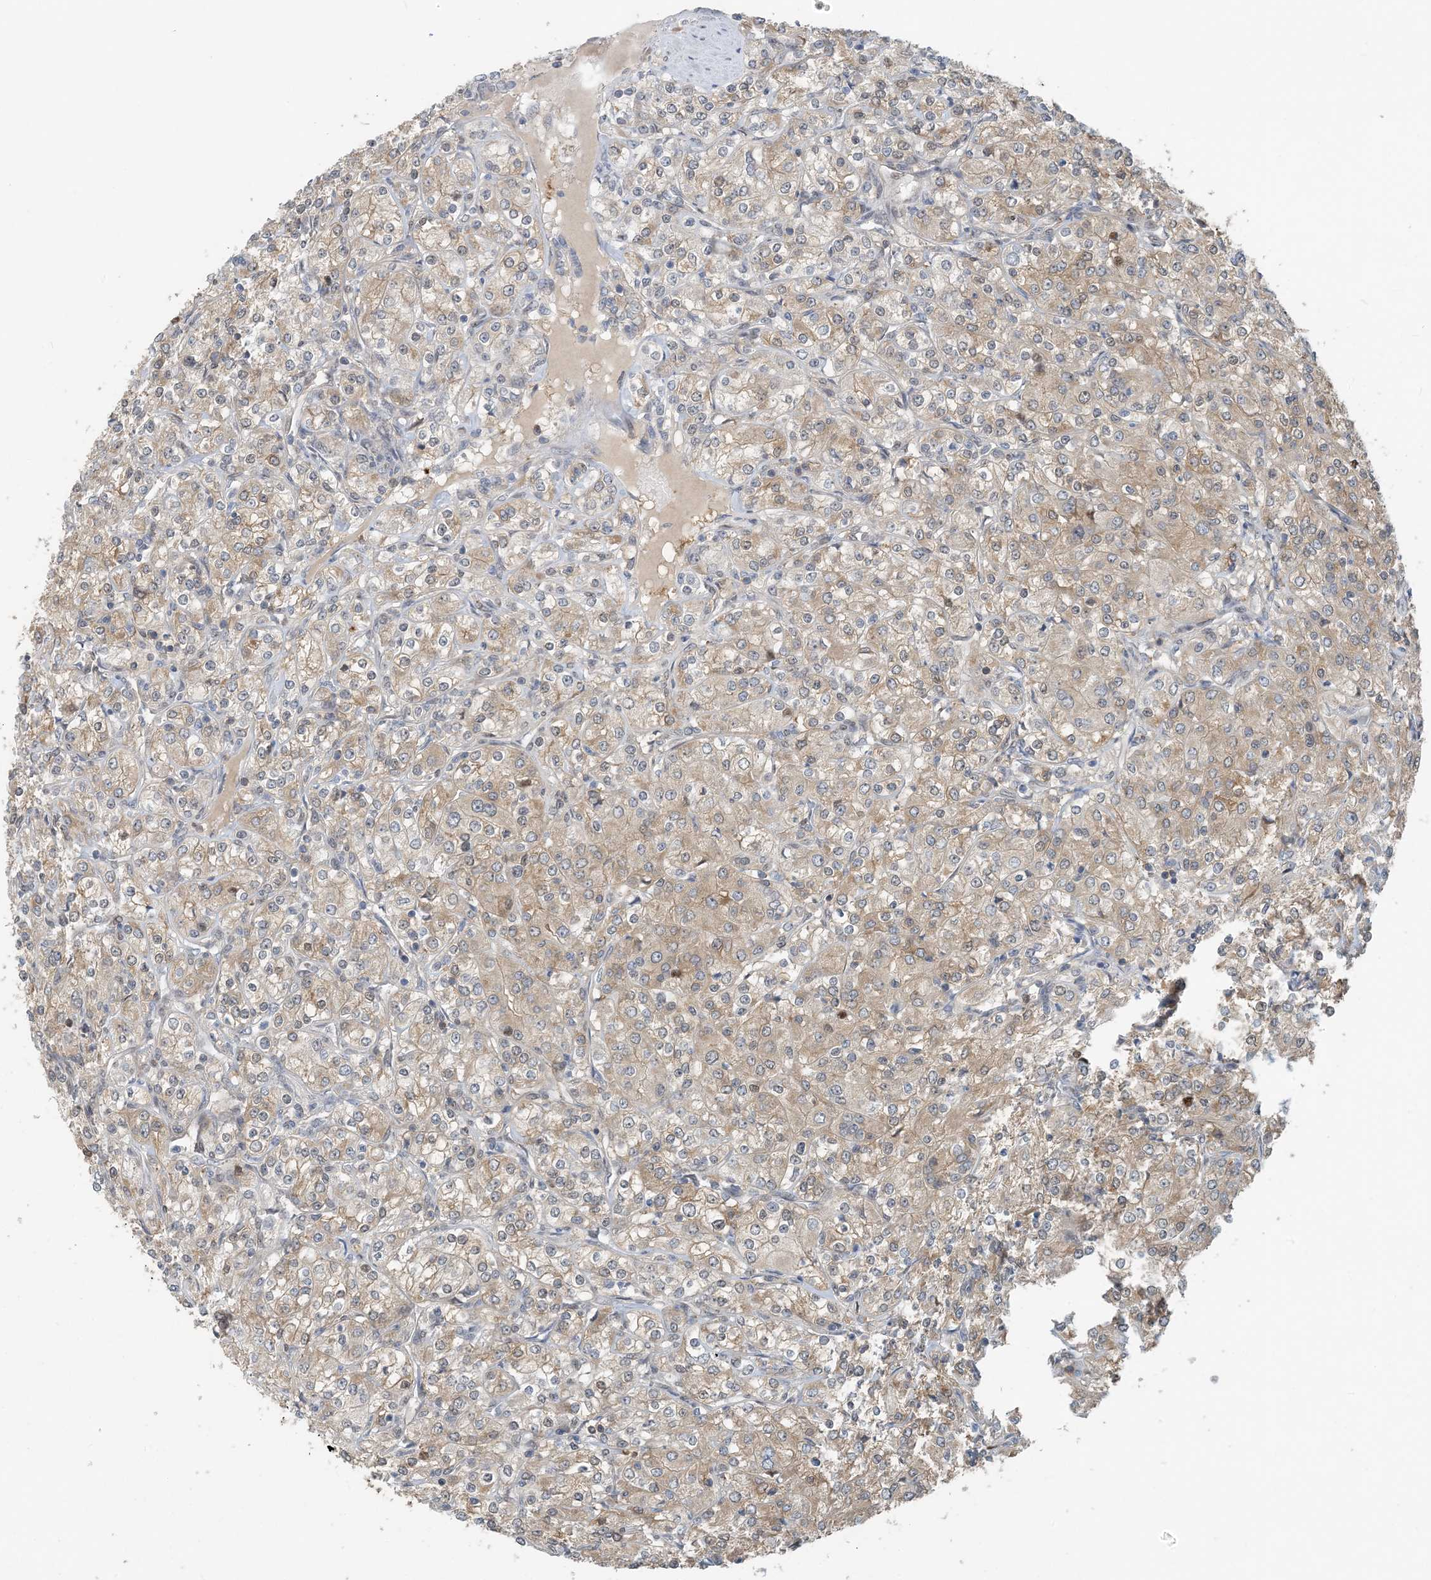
{"staining": {"intensity": "weak", "quantity": ">75%", "location": "cytoplasmic/membranous"}, "tissue": "renal cancer", "cell_type": "Tumor cells", "image_type": "cancer", "snomed": [{"axis": "morphology", "description": "Adenocarcinoma, NOS"}, {"axis": "topography", "description": "Kidney"}], "caption": "A high-resolution photomicrograph shows immunohistochemistry staining of renal cancer, which reveals weak cytoplasmic/membranous expression in approximately >75% of tumor cells.", "gene": "ZC3H12A", "patient": {"sex": "male", "age": 77}}